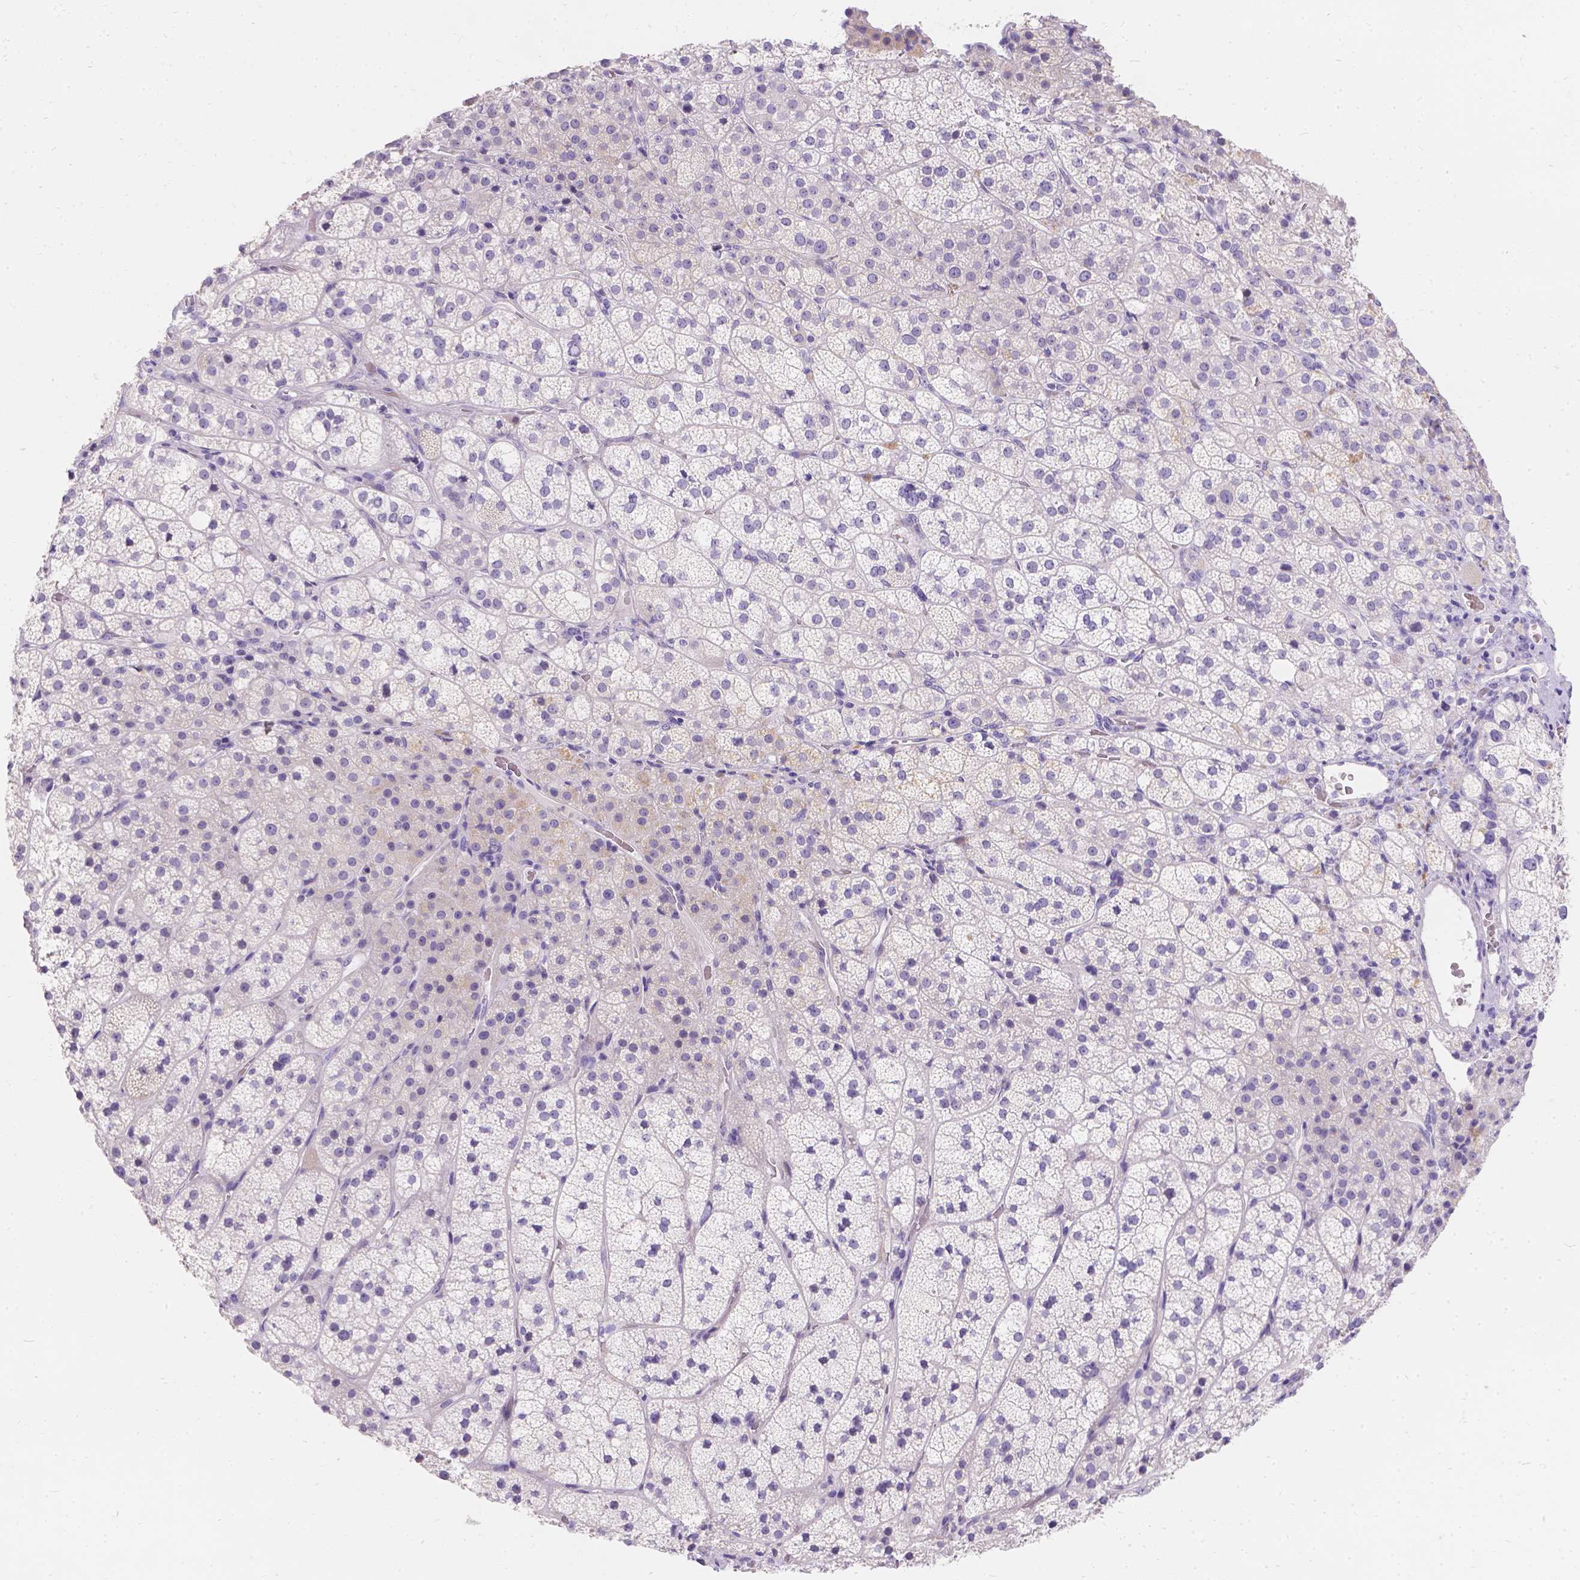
{"staining": {"intensity": "moderate", "quantity": "<25%", "location": "cytoplasmic/membranous"}, "tissue": "adrenal gland", "cell_type": "Glandular cells", "image_type": "normal", "snomed": [{"axis": "morphology", "description": "Normal tissue, NOS"}, {"axis": "topography", "description": "Adrenal gland"}], "caption": "Immunohistochemistry photomicrograph of normal adrenal gland stained for a protein (brown), which shows low levels of moderate cytoplasmic/membranous expression in approximately <25% of glandular cells.", "gene": "GNRHR", "patient": {"sex": "female", "age": 60}}